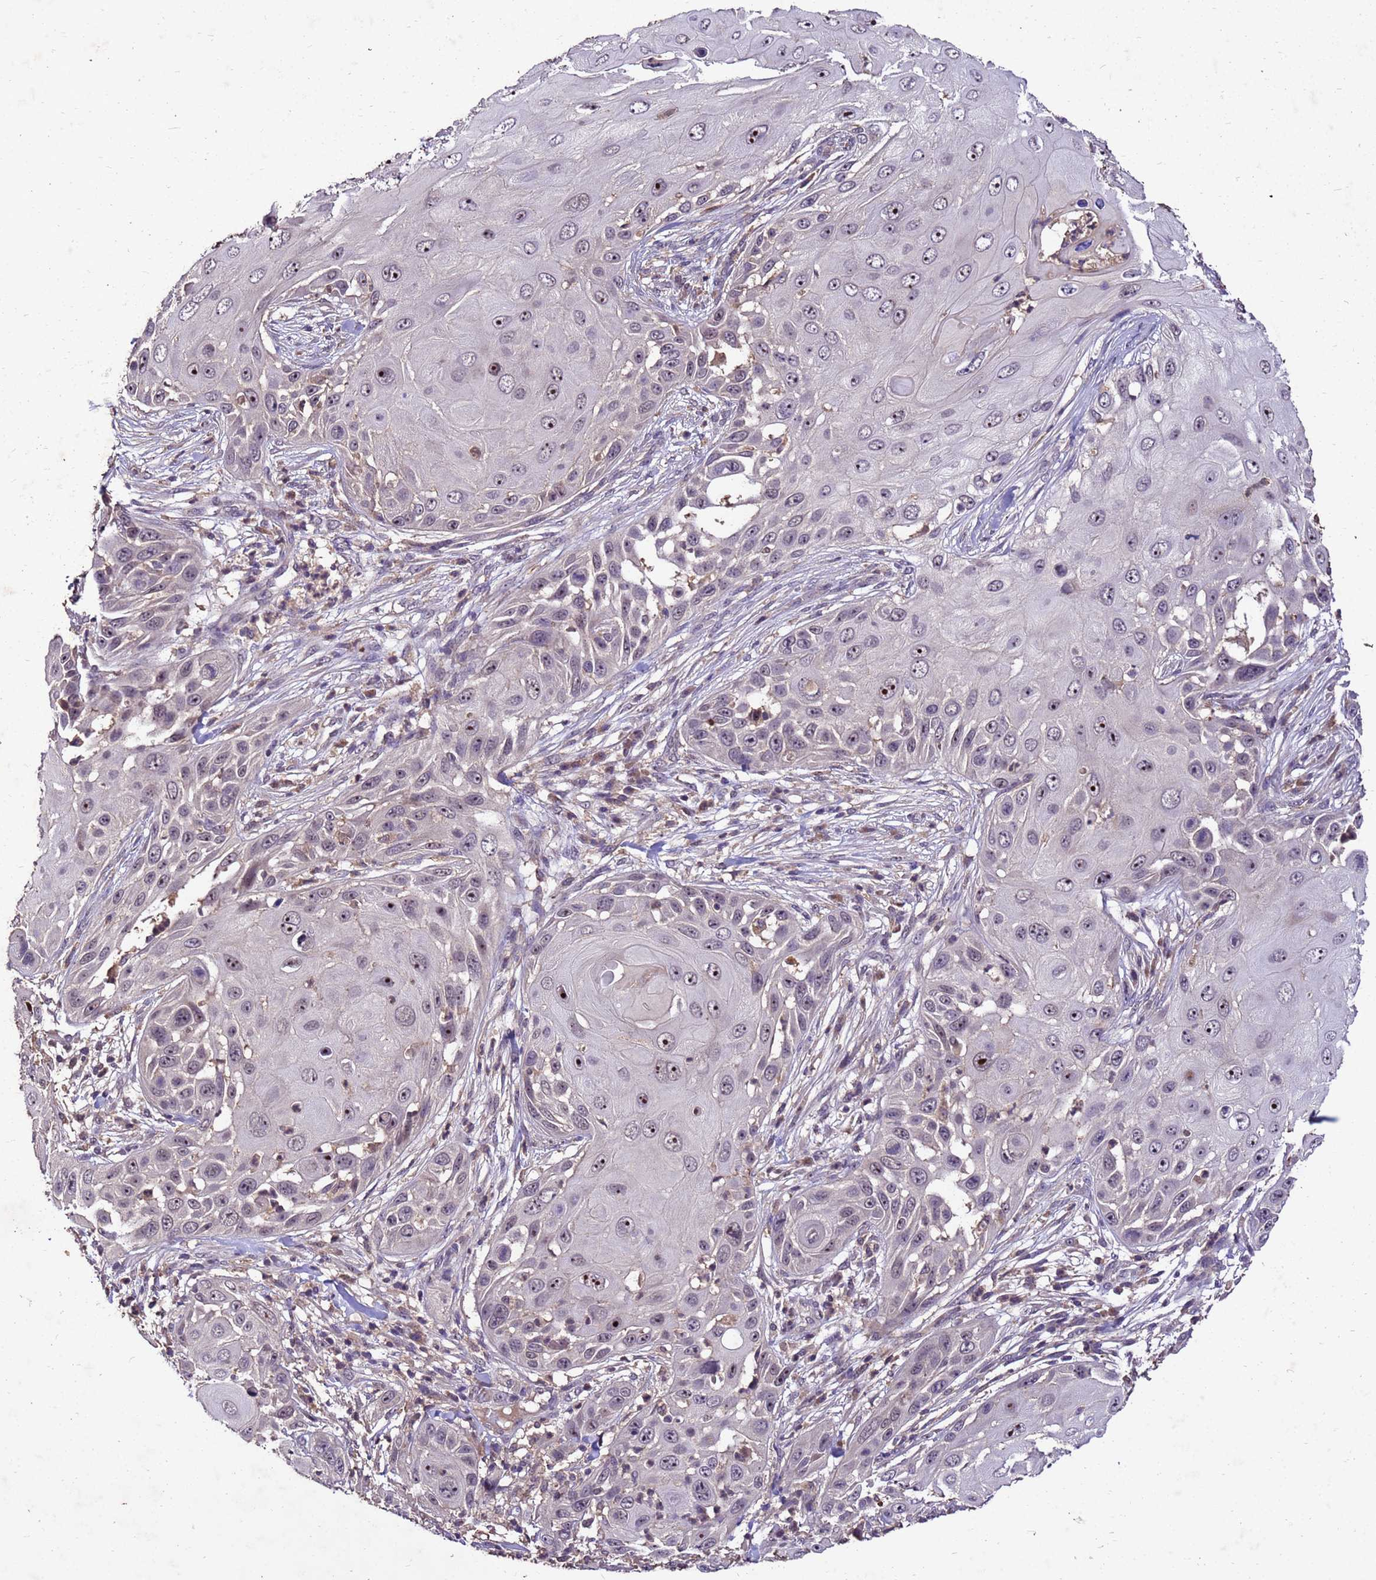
{"staining": {"intensity": "moderate", "quantity": "<25%", "location": "nuclear"}, "tissue": "skin cancer", "cell_type": "Tumor cells", "image_type": "cancer", "snomed": [{"axis": "morphology", "description": "Squamous cell carcinoma, NOS"}, {"axis": "topography", "description": "Skin"}], "caption": "A histopathology image of skin cancer stained for a protein shows moderate nuclear brown staining in tumor cells.", "gene": "TOR4A", "patient": {"sex": "female", "age": 44}}